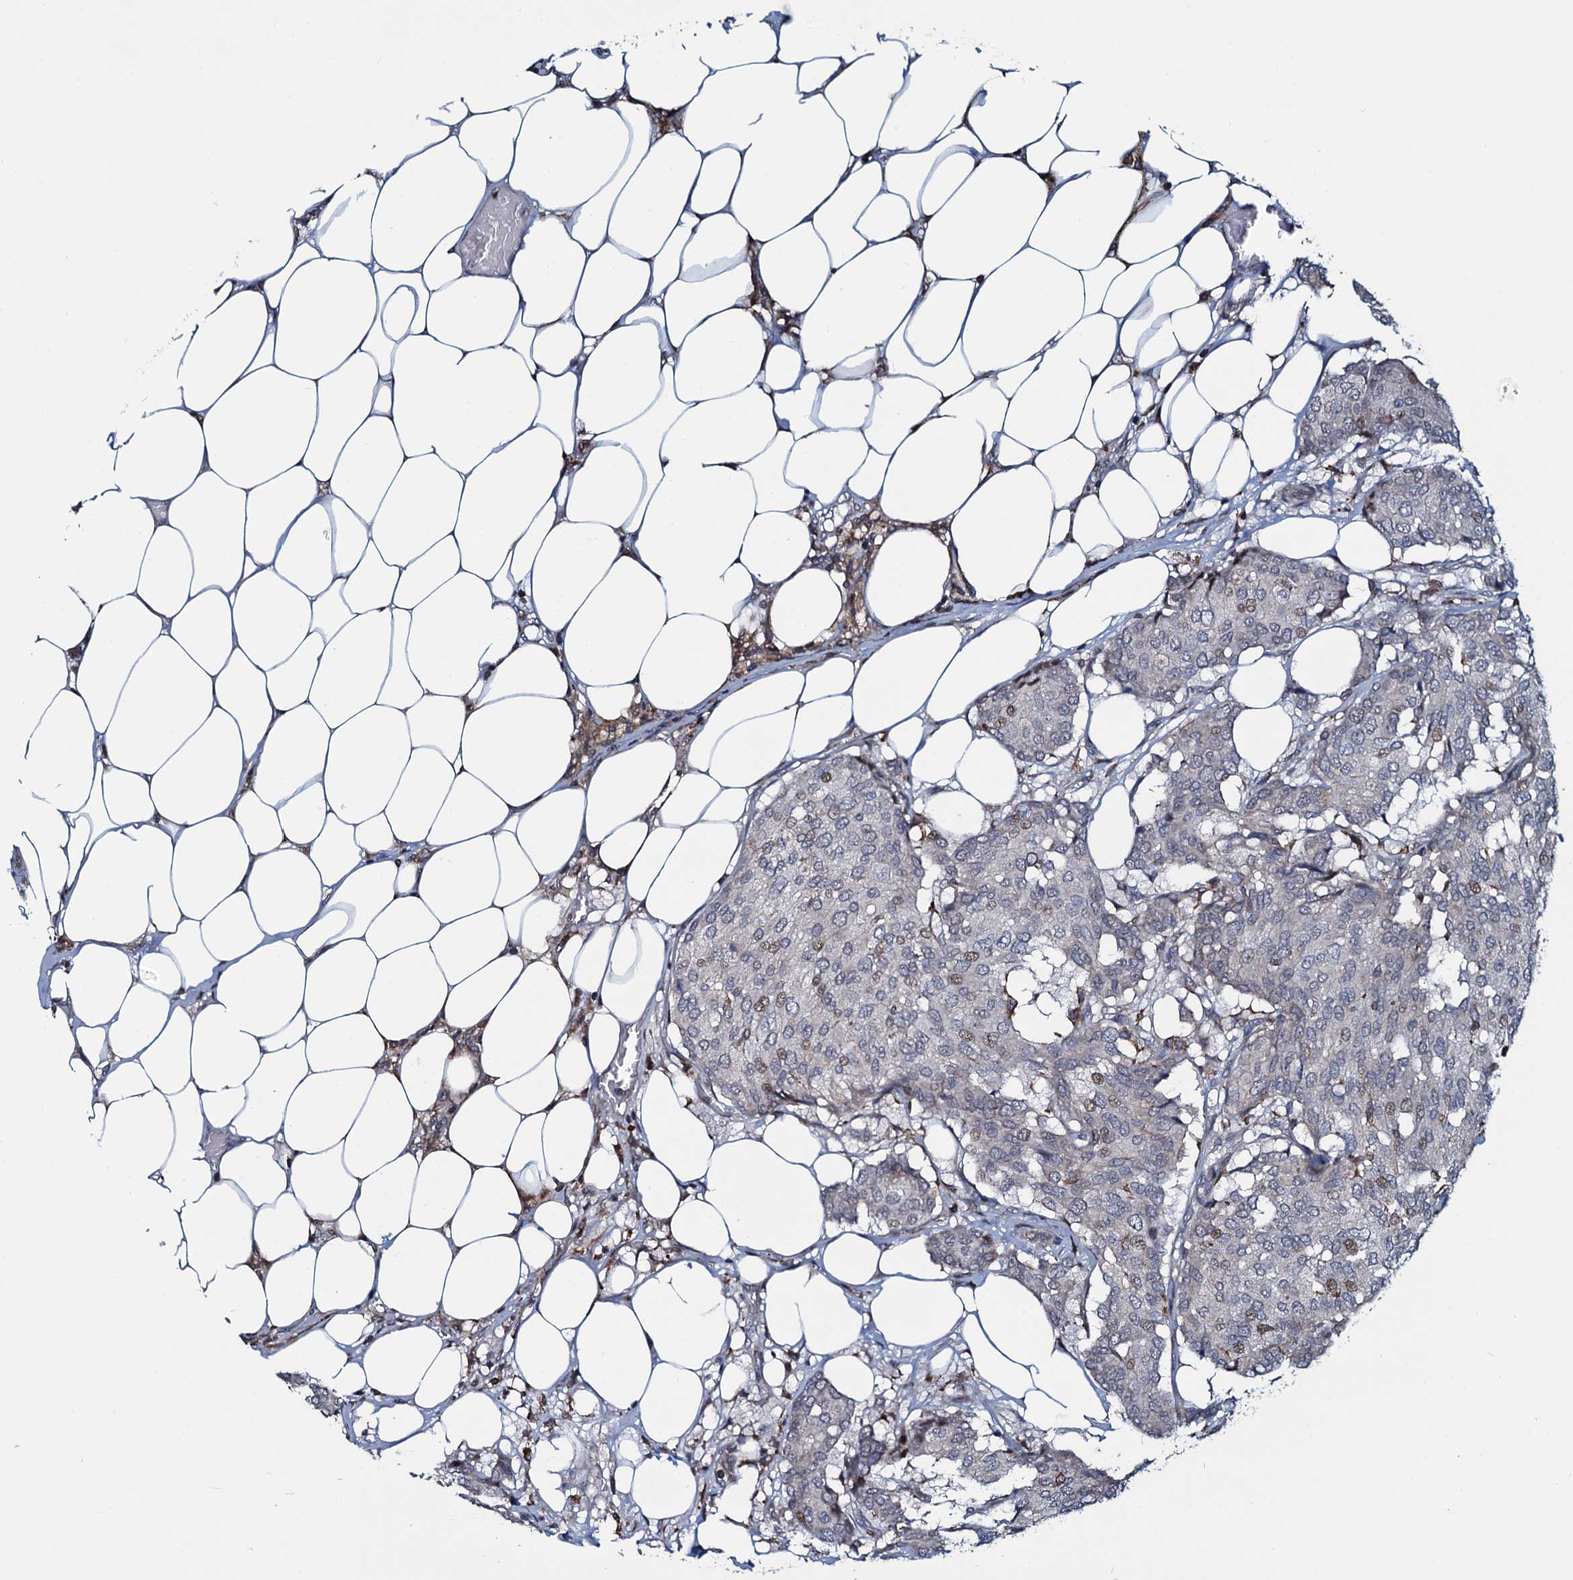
{"staining": {"intensity": "negative", "quantity": "none", "location": "none"}, "tissue": "breast cancer", "cell_type": "Tumor cells", "image_type": "cancer", "snomed": [{"axis": "morphology", "description": "Duct carcinoma"}, {"axis": "topography", "description": "Breast"}], "caption": "Immunohistochemistry photomicrograph of neoplastic tissue: breast cancer (intraductal carcinoma) stained with DAB demonstrates no significant protein positivity in tumor cells.", "gene": "CCDC102A", "patient": {"sex": "female", "age": 75}}